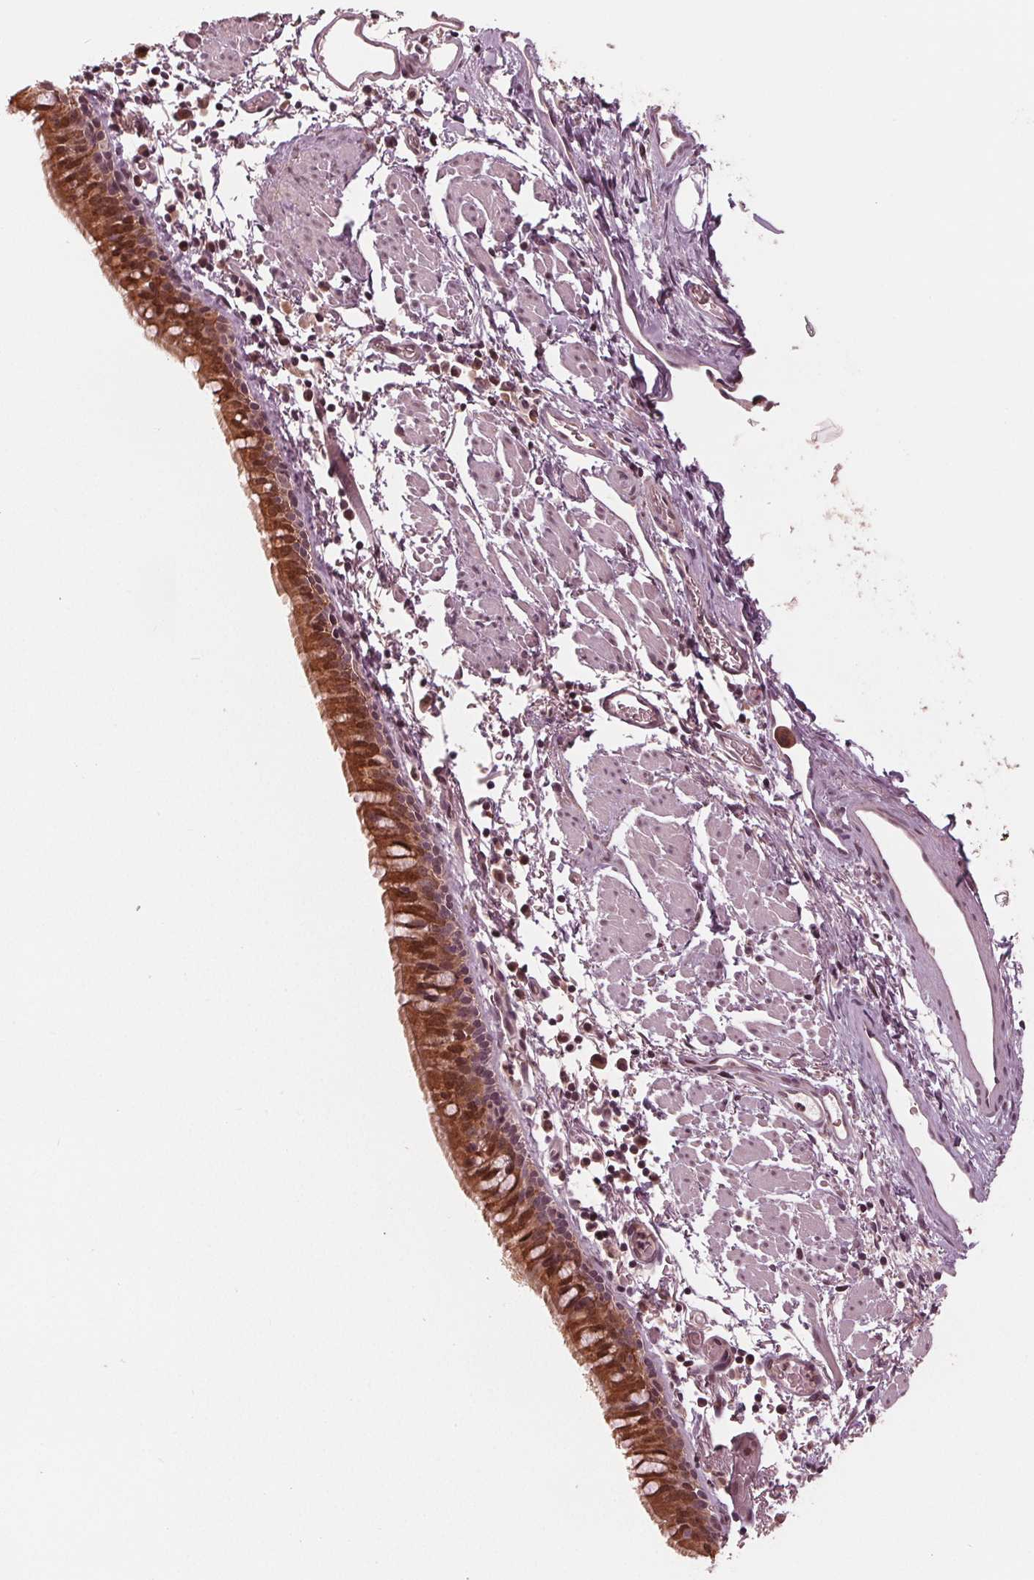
{"staining": {"intensity": "moderate", "quantity": ">75%", "location": "cytoplasmic/membranous,nuclear"}, "tissue": "bronchus", "cell_type": "Respiratory epithelial cells", "image_type": "normal", "snomed": [{"axis": "morphology", "description": "Normal tissue, NOS"}, {"axis": "morphology", "description": "Adenocarcinoma, NOS"}, {"axis": "topography", "description": "Bronchus"}], "caption": "Protein positivity by immunohistochemistry demonstrates moderate cytoplasmic/membranous,nuclear staining in approximately >75% of respiratory epithelial cells in normal bronchus.", "gene": "ZNF471", "patient": {"sex": "male", "age": 68}}